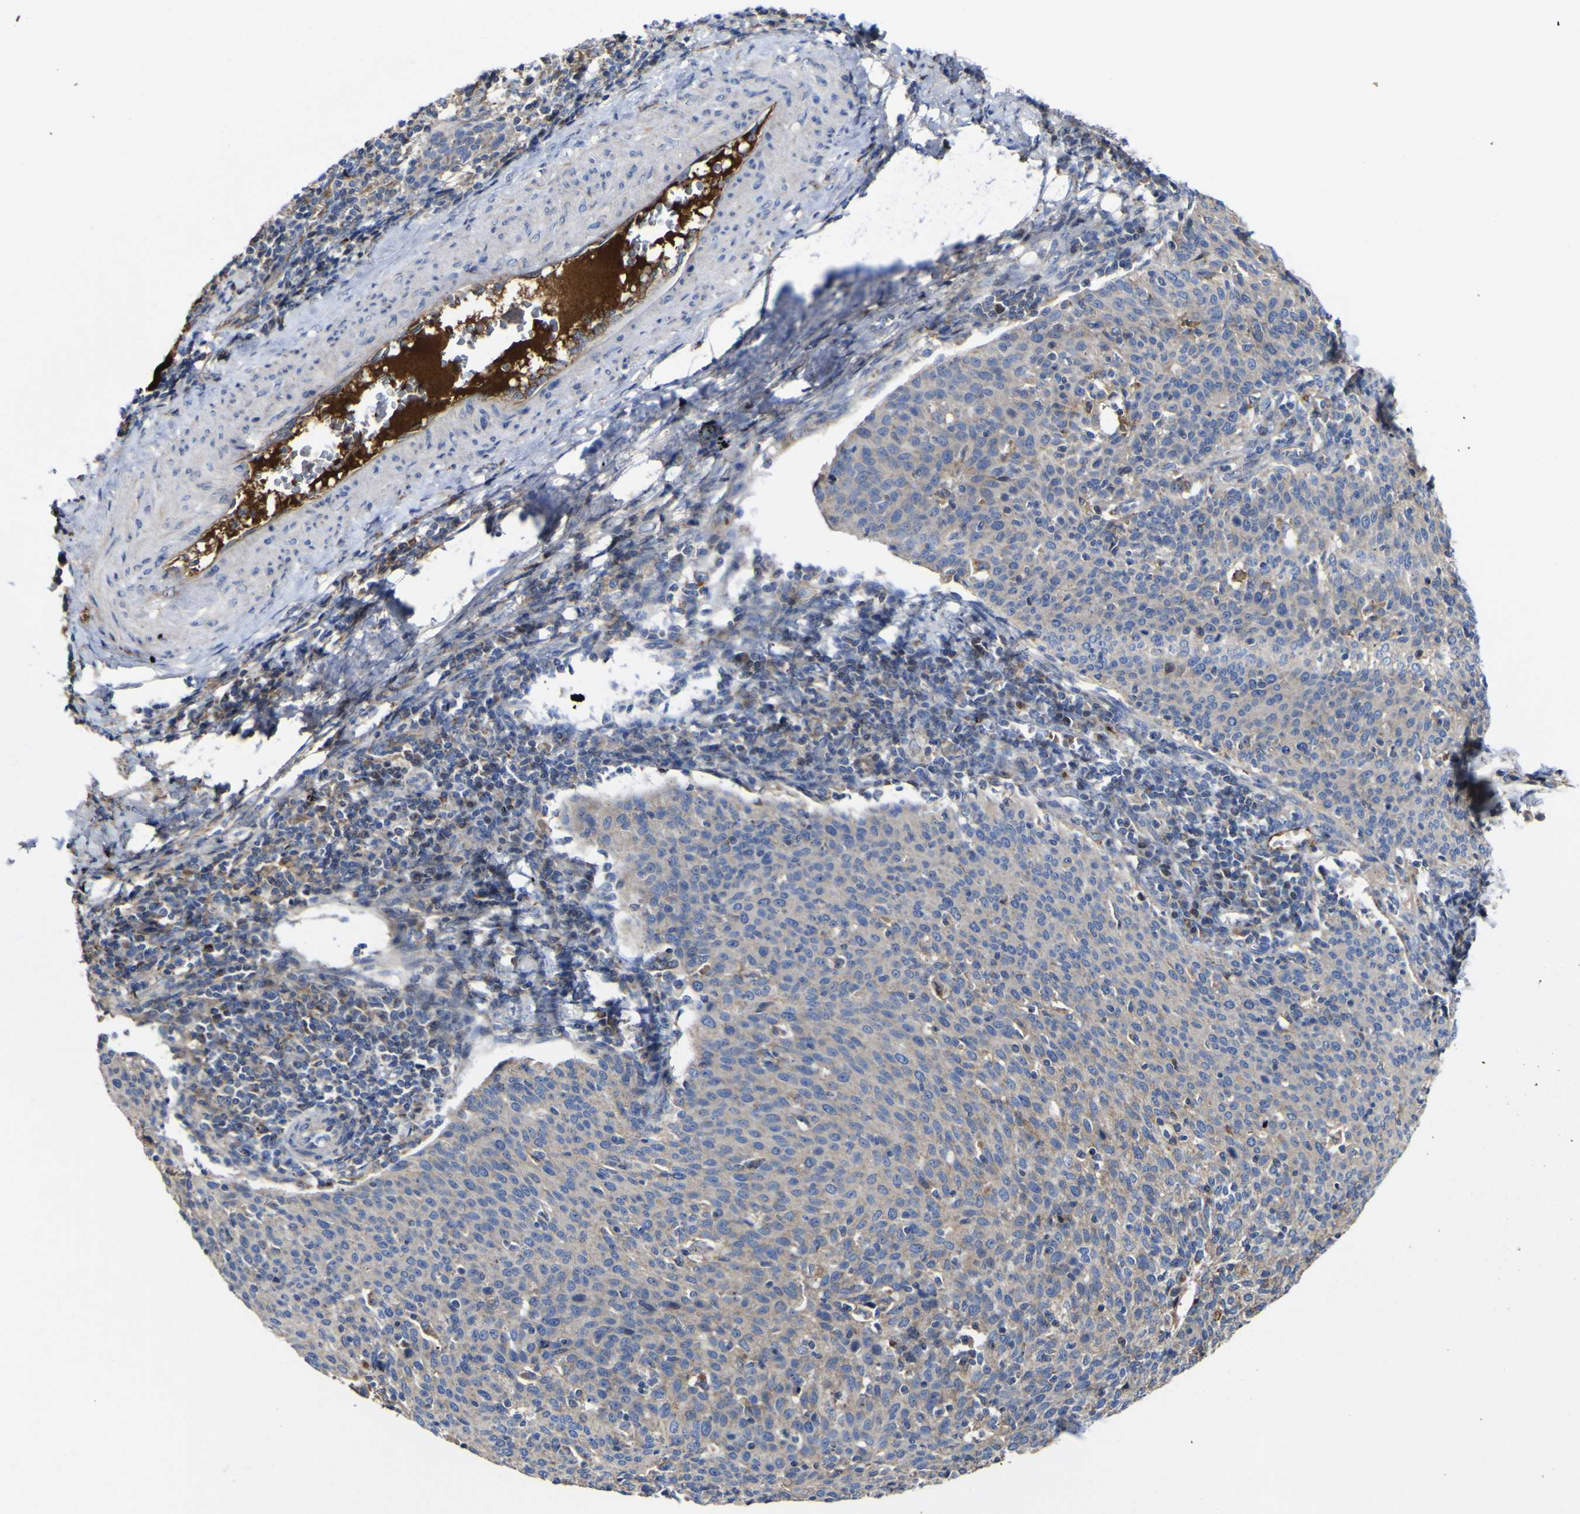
{"staining": {"intensity": "weak", "quantity": "<25%", "location": "cytoplasmic/membranous"}, "tissue": "cervical cancer", "cell_type": "Tumor cells", "image_type": "cancer", "snomed": [{"axis": "morphology", "description": "Squamous cell carcinoma, NOS"}, {"axis": "topography", "description": "Cervix"}], "caption": "Tumor cells are negative for brown protein staining in cervical cancer (squamous cell carcinoma).", "gene": "CCDC90B", "patient": {"sex": "female", "age": 38}}